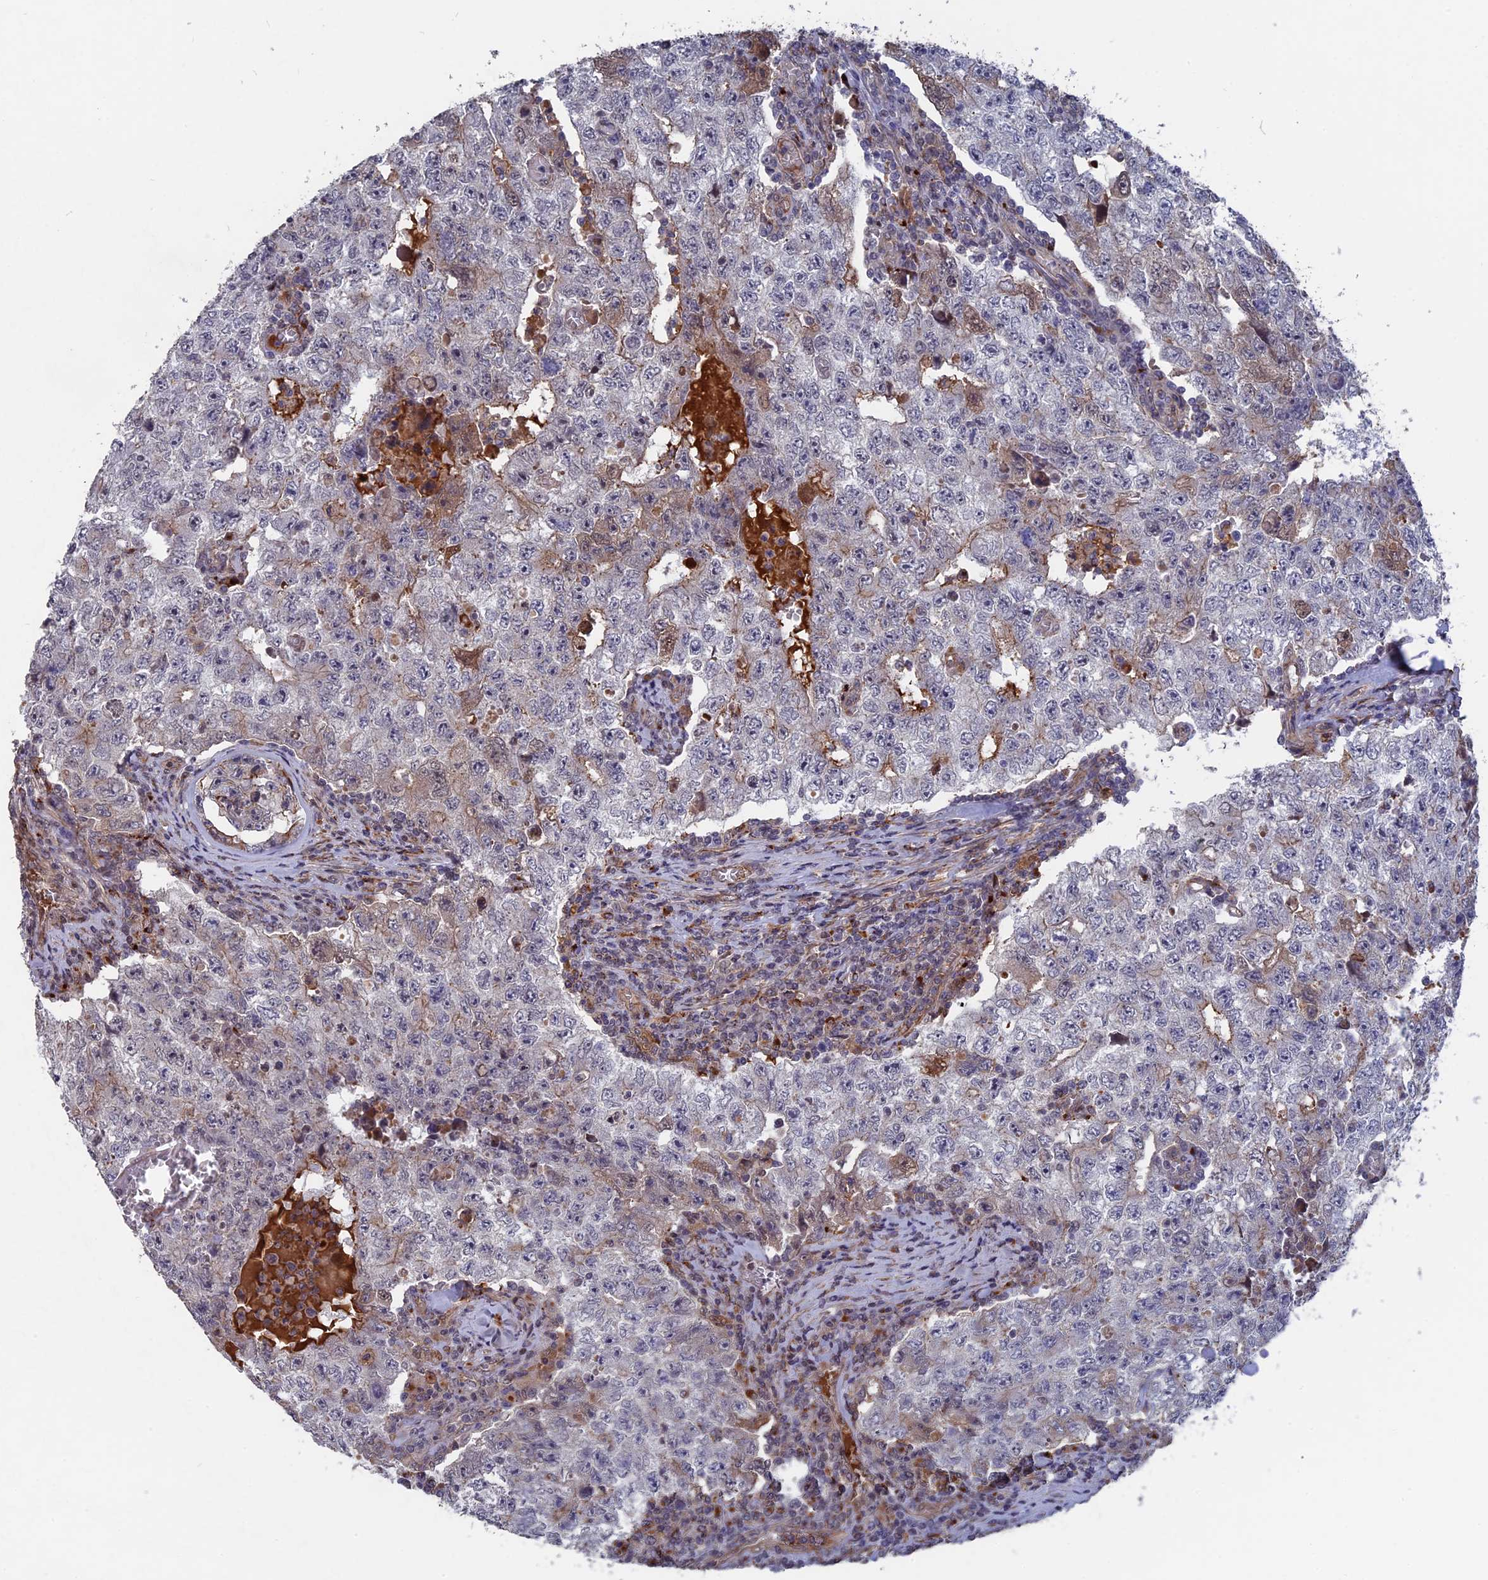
{"staining": {"intensity": "negative", "quantity": "none", "location": "none"}, "tissue": "testis cancer", "cell_type": "Tumor cells", "image_type": "cancer", "snomed": [{"axis": "morphology", "description": "Carcinoma, Embryonal, NOS"}, {"axis": "topography", "description": "Testis"}], "caption": "Photomicrograph shows no protein expression in tumor cells of testis cancer tissue.", "gene": "NOSIP", "patient": {"sex": "male", "age": 17}}